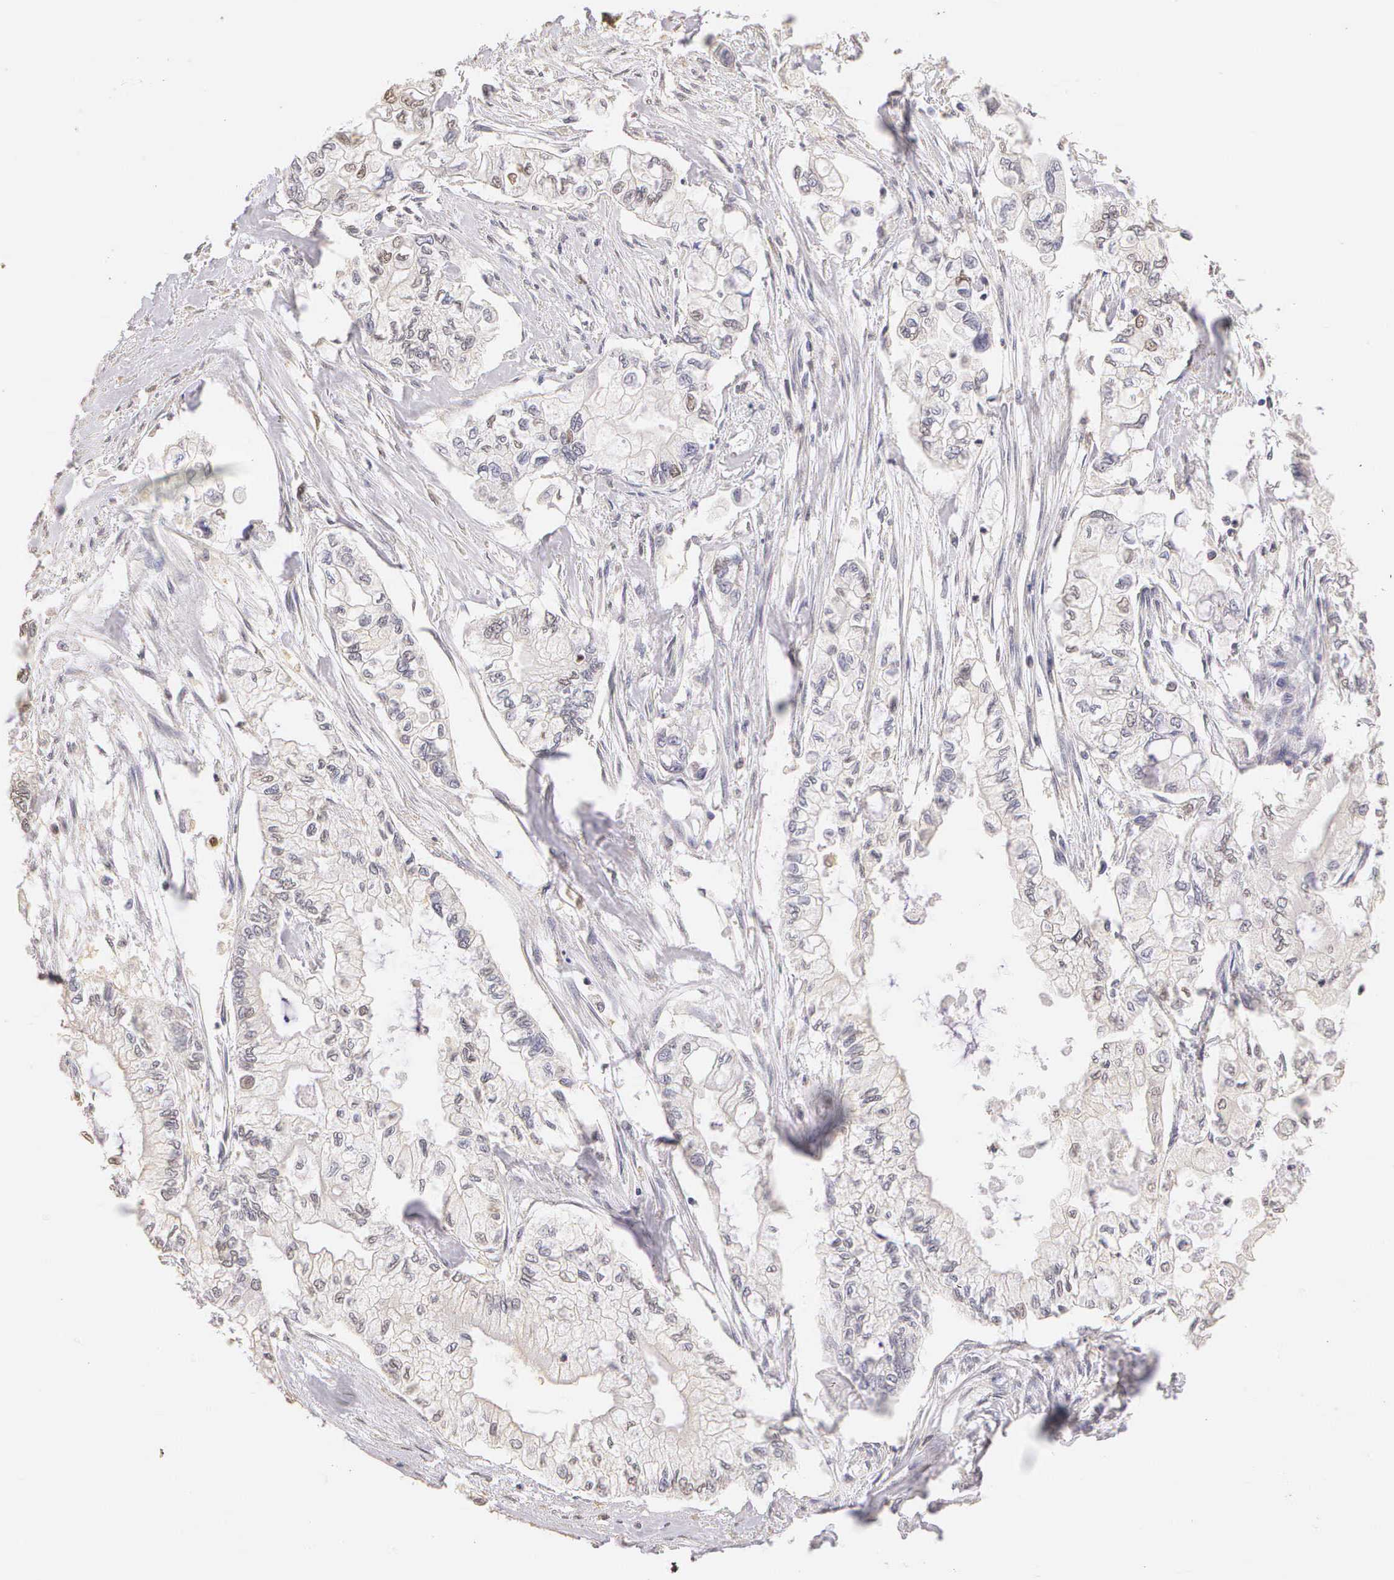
{"staining": {"intensity": "weak", "quantity": "<25%", "location": "nuclear"}, "tissue": "pancreatic cancer", "cell_type": "Tumor cells", "image_type": "cancer", "snomed": [{"axis": "morphology", "description": "Adenocarcinoma, NOS"}, {"axis": "topography", "description": "Pancreas"}], "caption": "This is an IHC micrograph of adenocarcinoma (pancreatic). There is no expression in tumor cells.", "gene": "MKI67", "patient": {"sex": "male", "age": 79}}